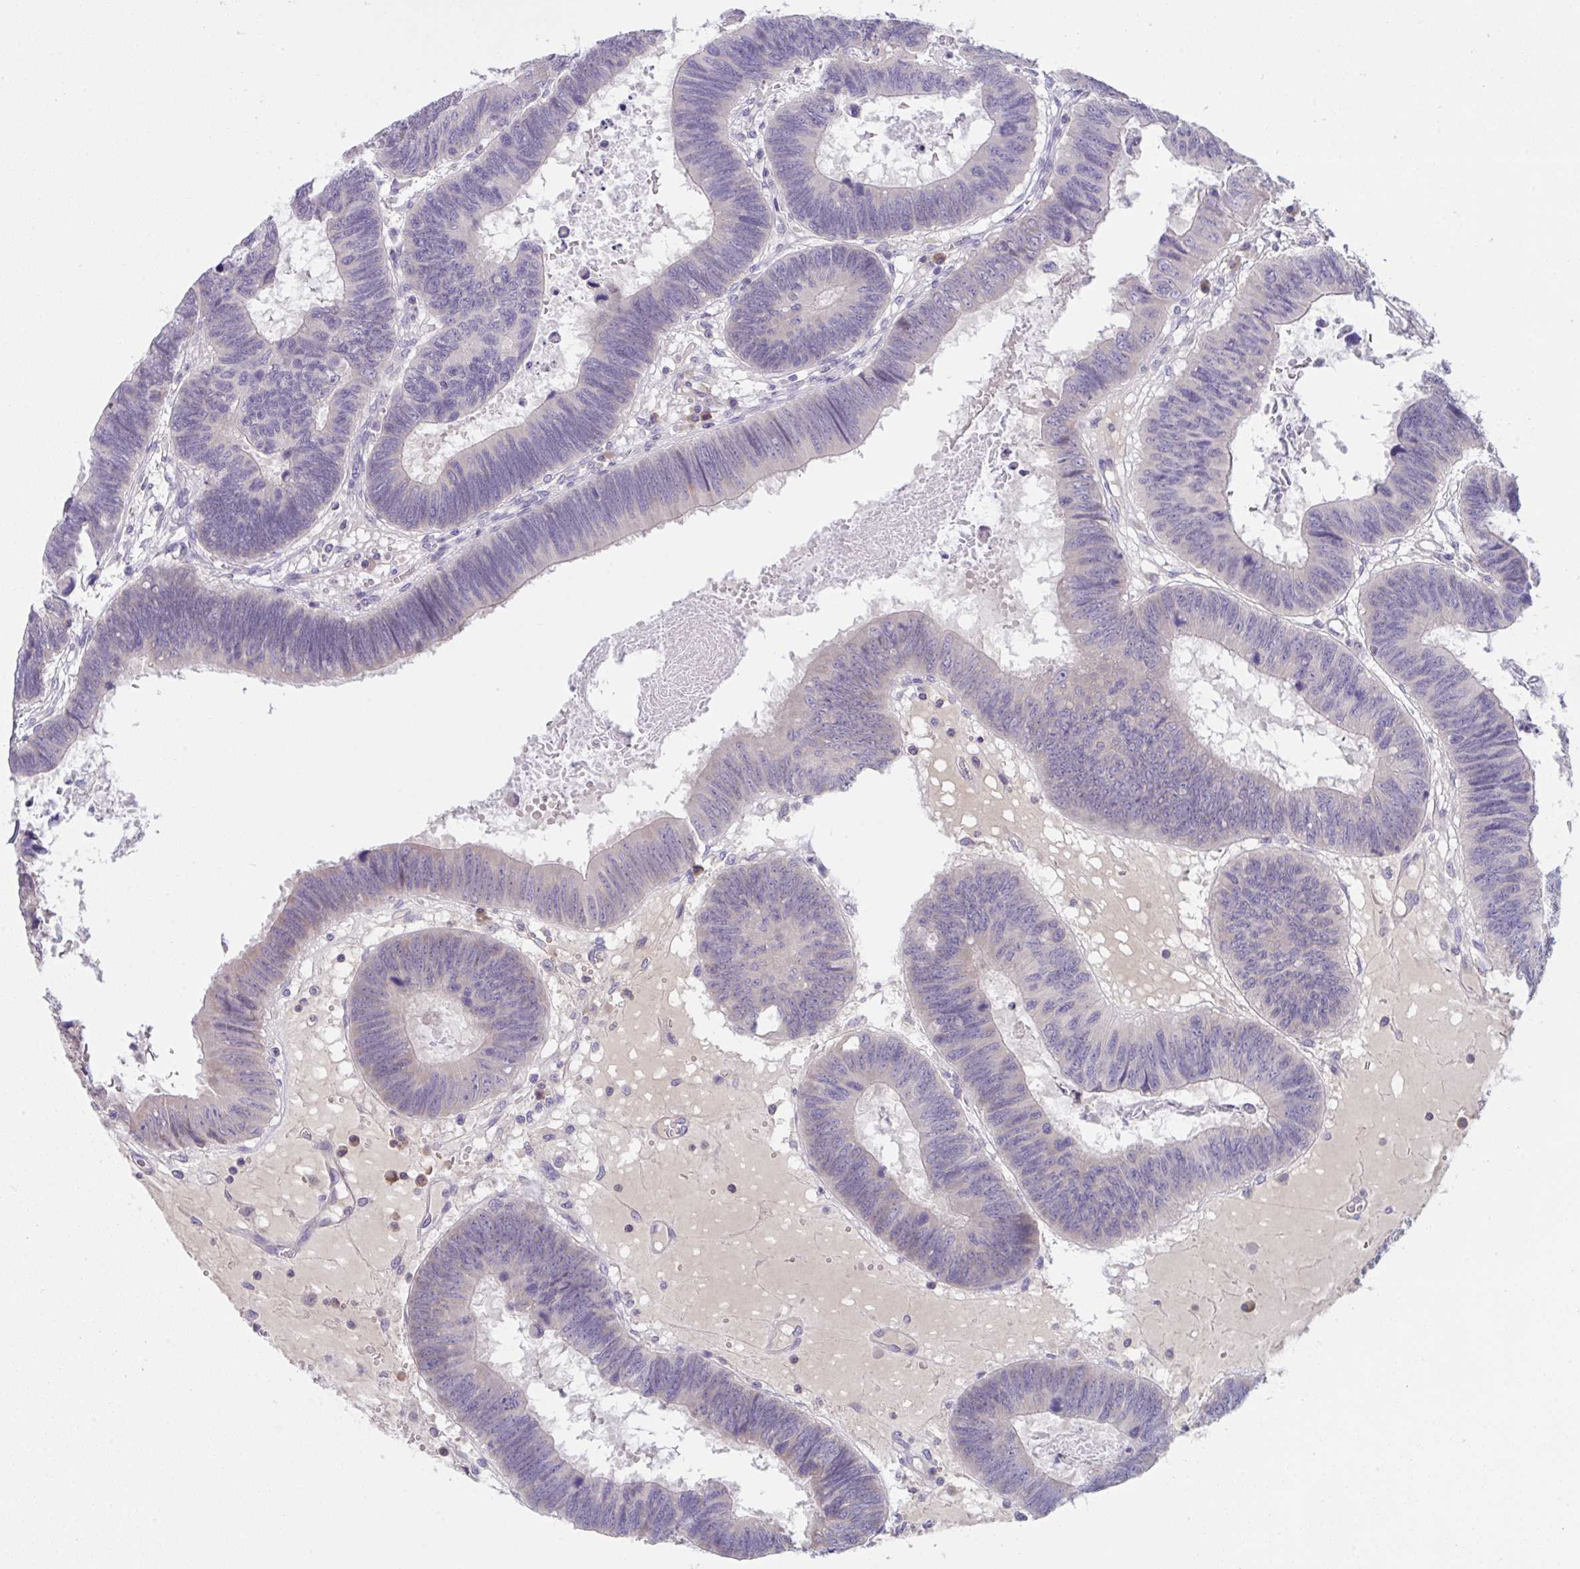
{"staining": {"intensity": "negative", "quantity": "none", "location": "none"}, "tissue": "colorectal cancer", "cell_type": "Tumor cells", "image_type": "cancer", "snomed": [{"axis": "morphology", "description": "Adenocarcinoma, NOS"}, {"axis": "topography", "description": "Colon"}], "caption": "The photomicrograph shows no significant staining in tumor cells of adenocarcinoma (colorectal).", "gene": "TMEM41A", "patient": {"sex": "male", "age": 62}}